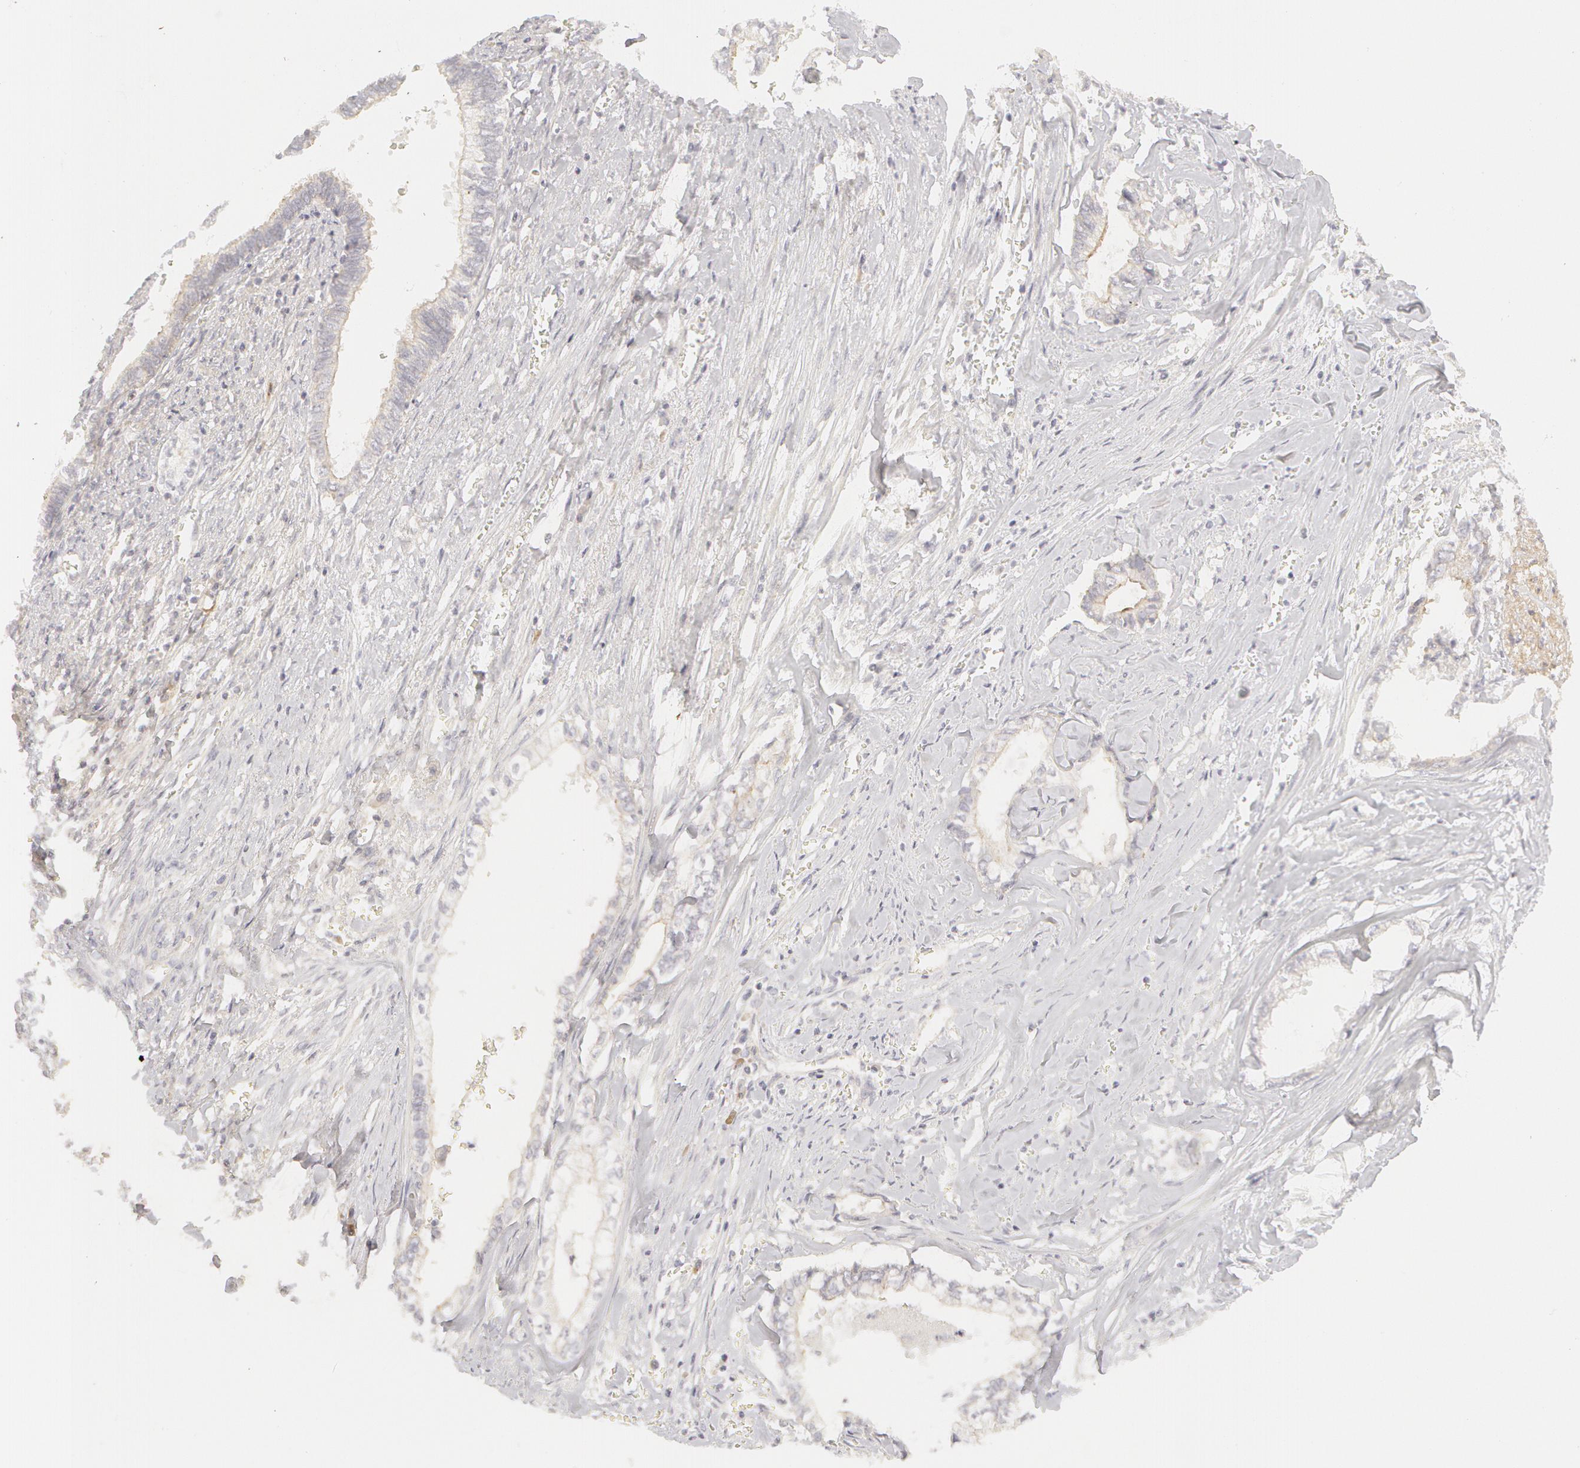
{"staining": {"intensity": "weak", "quantity": "25%-75%", "location": "cytoplasmic/membranous"}, "tissue": "liver cancer", "cell_type": "Tumor cells", "image_type": "cancer", "snomed": [{"axis": "morphology", "description": "Cholangiocarcinoma"}, {"axis": "topography", "description": "Liver"}], "caption": "Brown immunohistochemical staining in human liver cancer (cholangiocarcinoma) exhibits weak cytoplasmic/membranous positivity in about 25%-75% of tumor cells.", "gene": "ABCB1", "patient": {"sex": "male", "age": 57}}